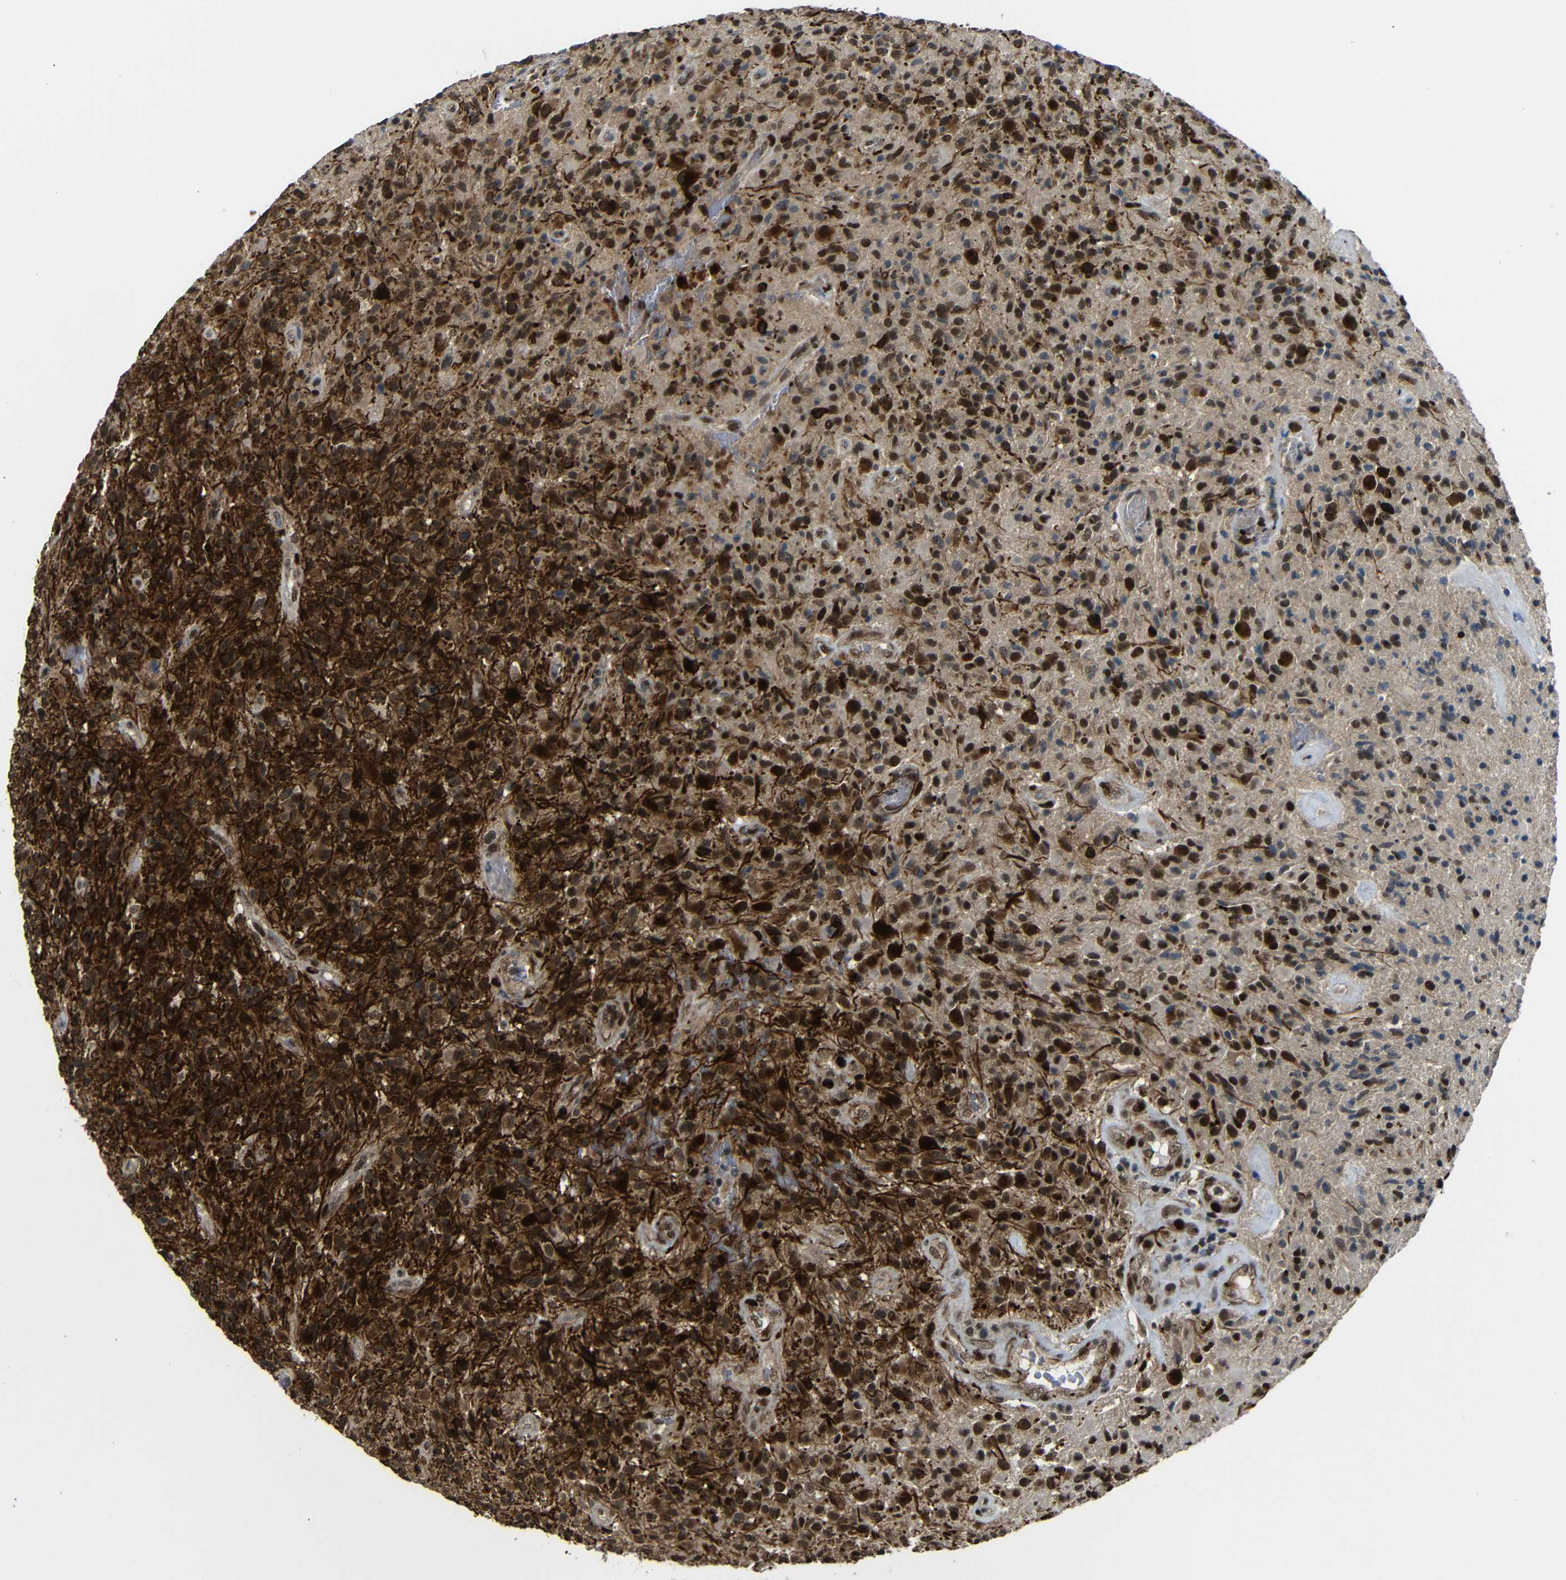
{"staining": {"intensity": "strong", "quantity": ">75%", "location": "cytoplasmic/membranous,nuclear"}, "tissue": "glioma", "cell_type": "Tumor cells", "image_type": "cancer", "snomed": [{"axis": "morphology", "description": "Glioma, malignant, High grade"}, {"axis": "topography", "description": "Brain"}], "caption": "An immunohistochemistry histopathology image of neoplastic tissue is shown. Protein staining in brown shows strong cytoplasmic/membranous and nuclear positivity in glioma within tumor cells.", "gene": "TBX2", "patient": {"sex": "male", "age": 71}}